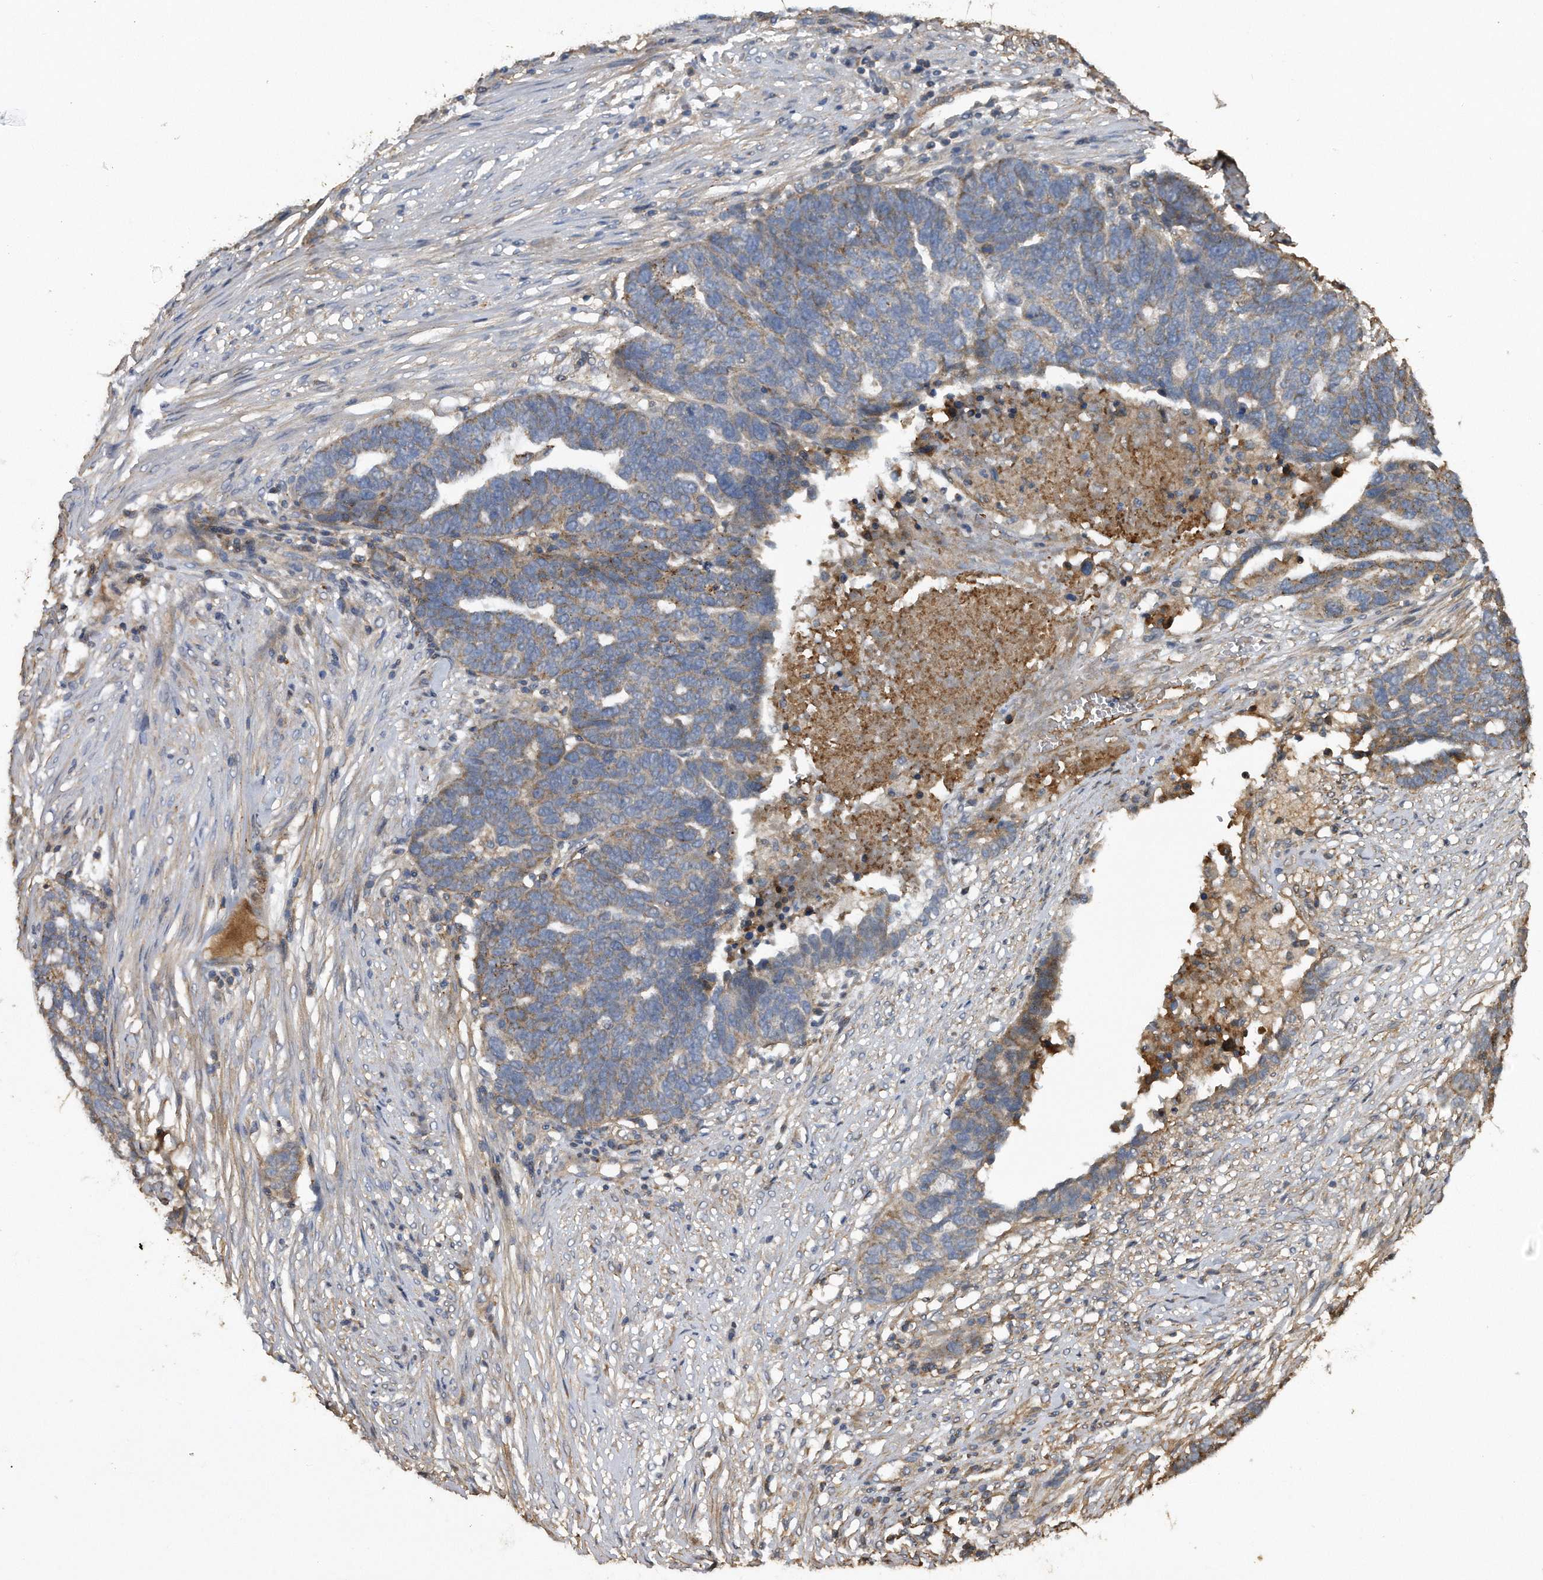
{"staining": {"intensity": "moderate", "quantity": ">75%", "location": "cytoplasmic/membranous"}, "tissue": "ovarian cancer", "cell_type": "Tumor cells", "image_type": "cancer", "snomed": [{"axis": "morphology", "description": "Cystadenocarcinoma, serous, NOS"}, {"axis": "topography", "description": "Ovary"}], "caption": "IHC of human serous cystadenocarcinoma (ovarian) shows medium levels of moderate cytoplasmic/membranous staining in about >75% of tumor cells.", "gene": "KCND3", "patient": {"sex": "female", "age": 59}}